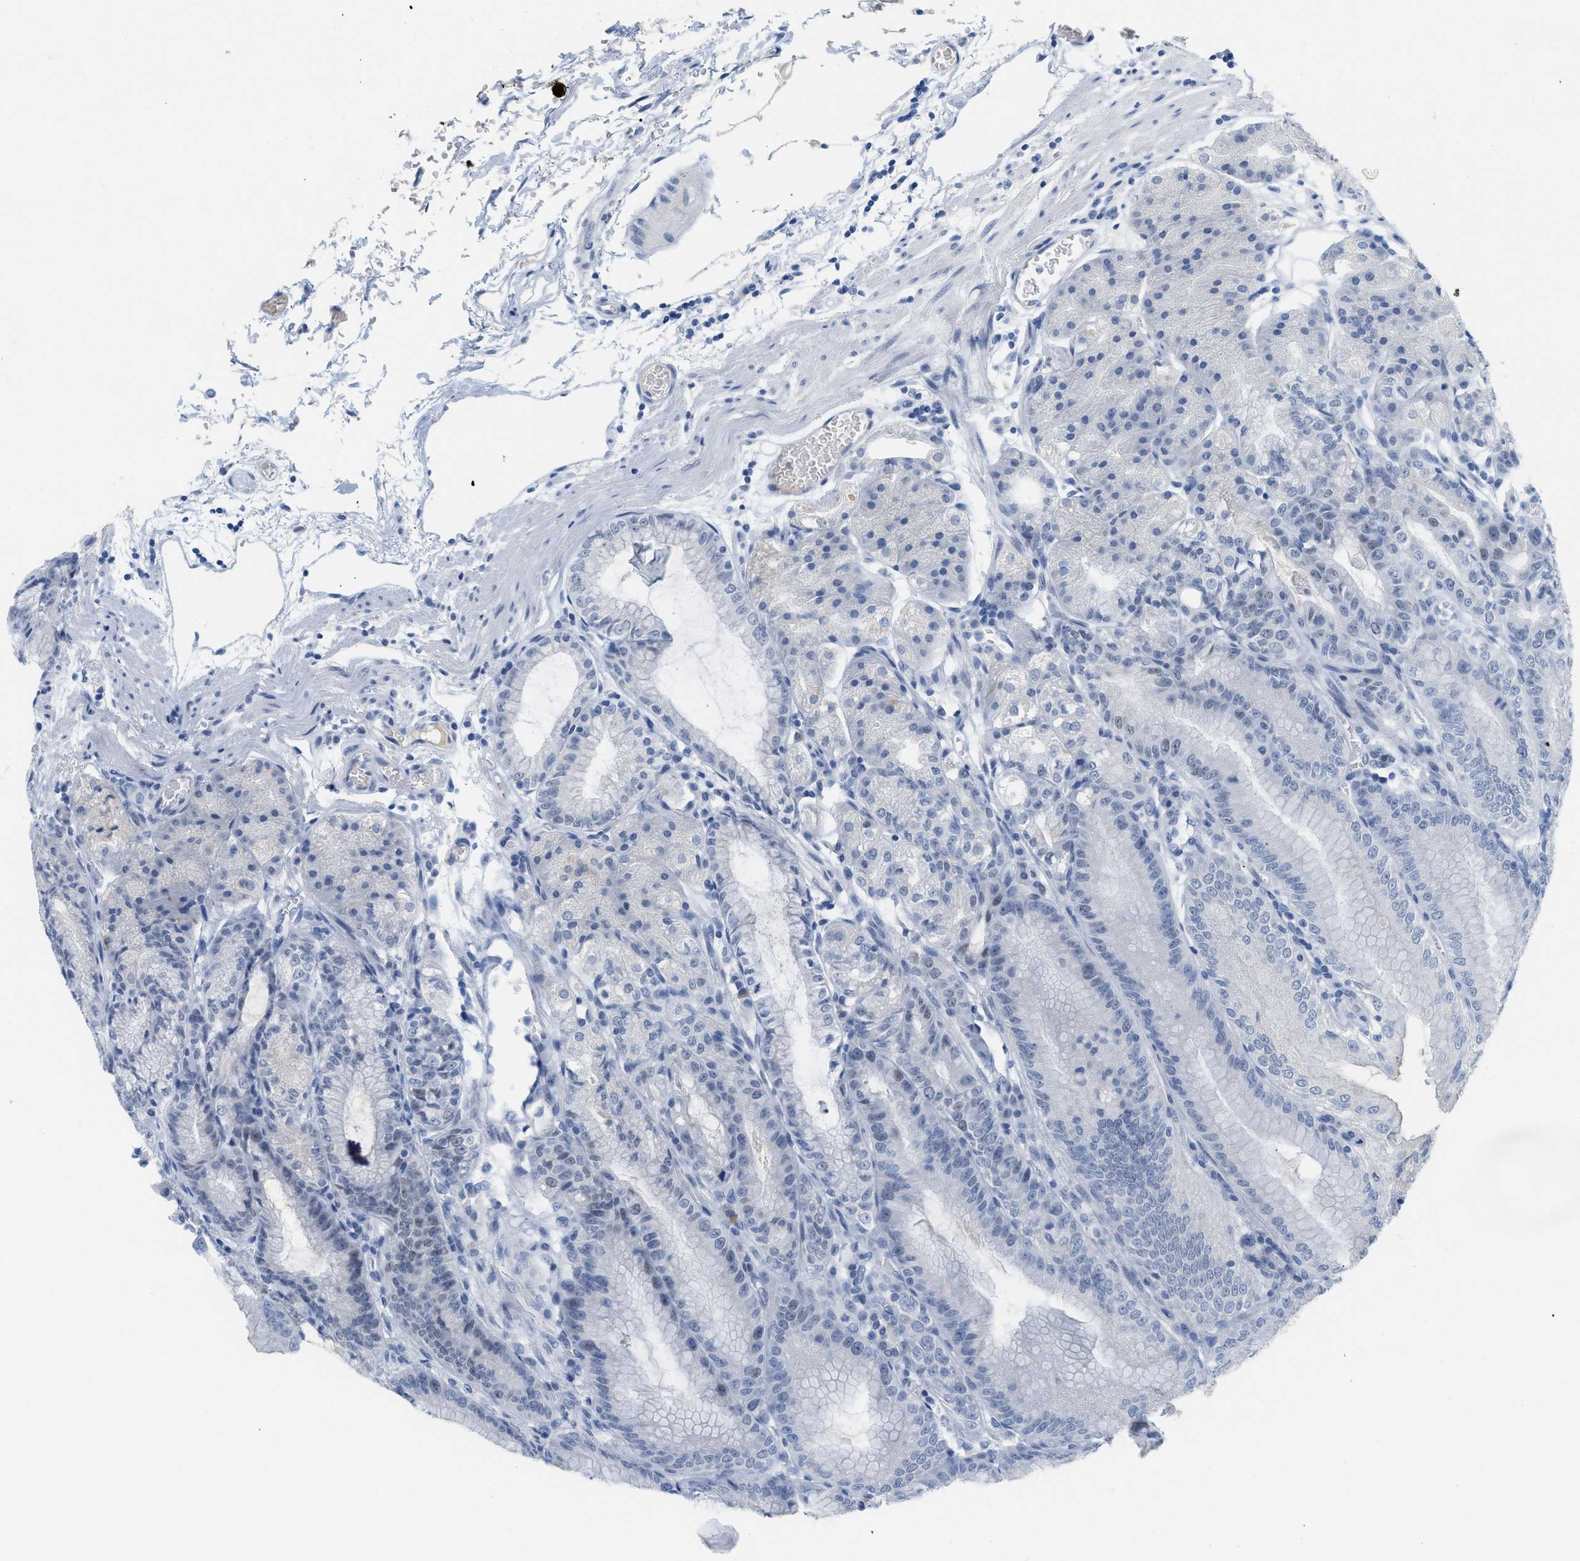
{"staining": {"intensity": "weak", "quantity": "<25%", "location": "cytoplasmic/membranous"}, "tissue": "stomach", "cell_type": "Glandular cells", "image_type": "normal", "snomed": [{"axis": "morphology", "description": "Normal tissue, NOS"}, {"axis": "topography", "description": "Stomach, lower"}], "caption": "IHC of normal stomach reveals no expression in glandular cells. The staining was performed using DAB (3,3'-diaminobenzidine) to visualize the protein expression in brown, while the nuclei were stained in blue with hematoxylin (Magnification: 20x).", "gene": "HSF2", "patient": {"sex": "male", "age": 71}}